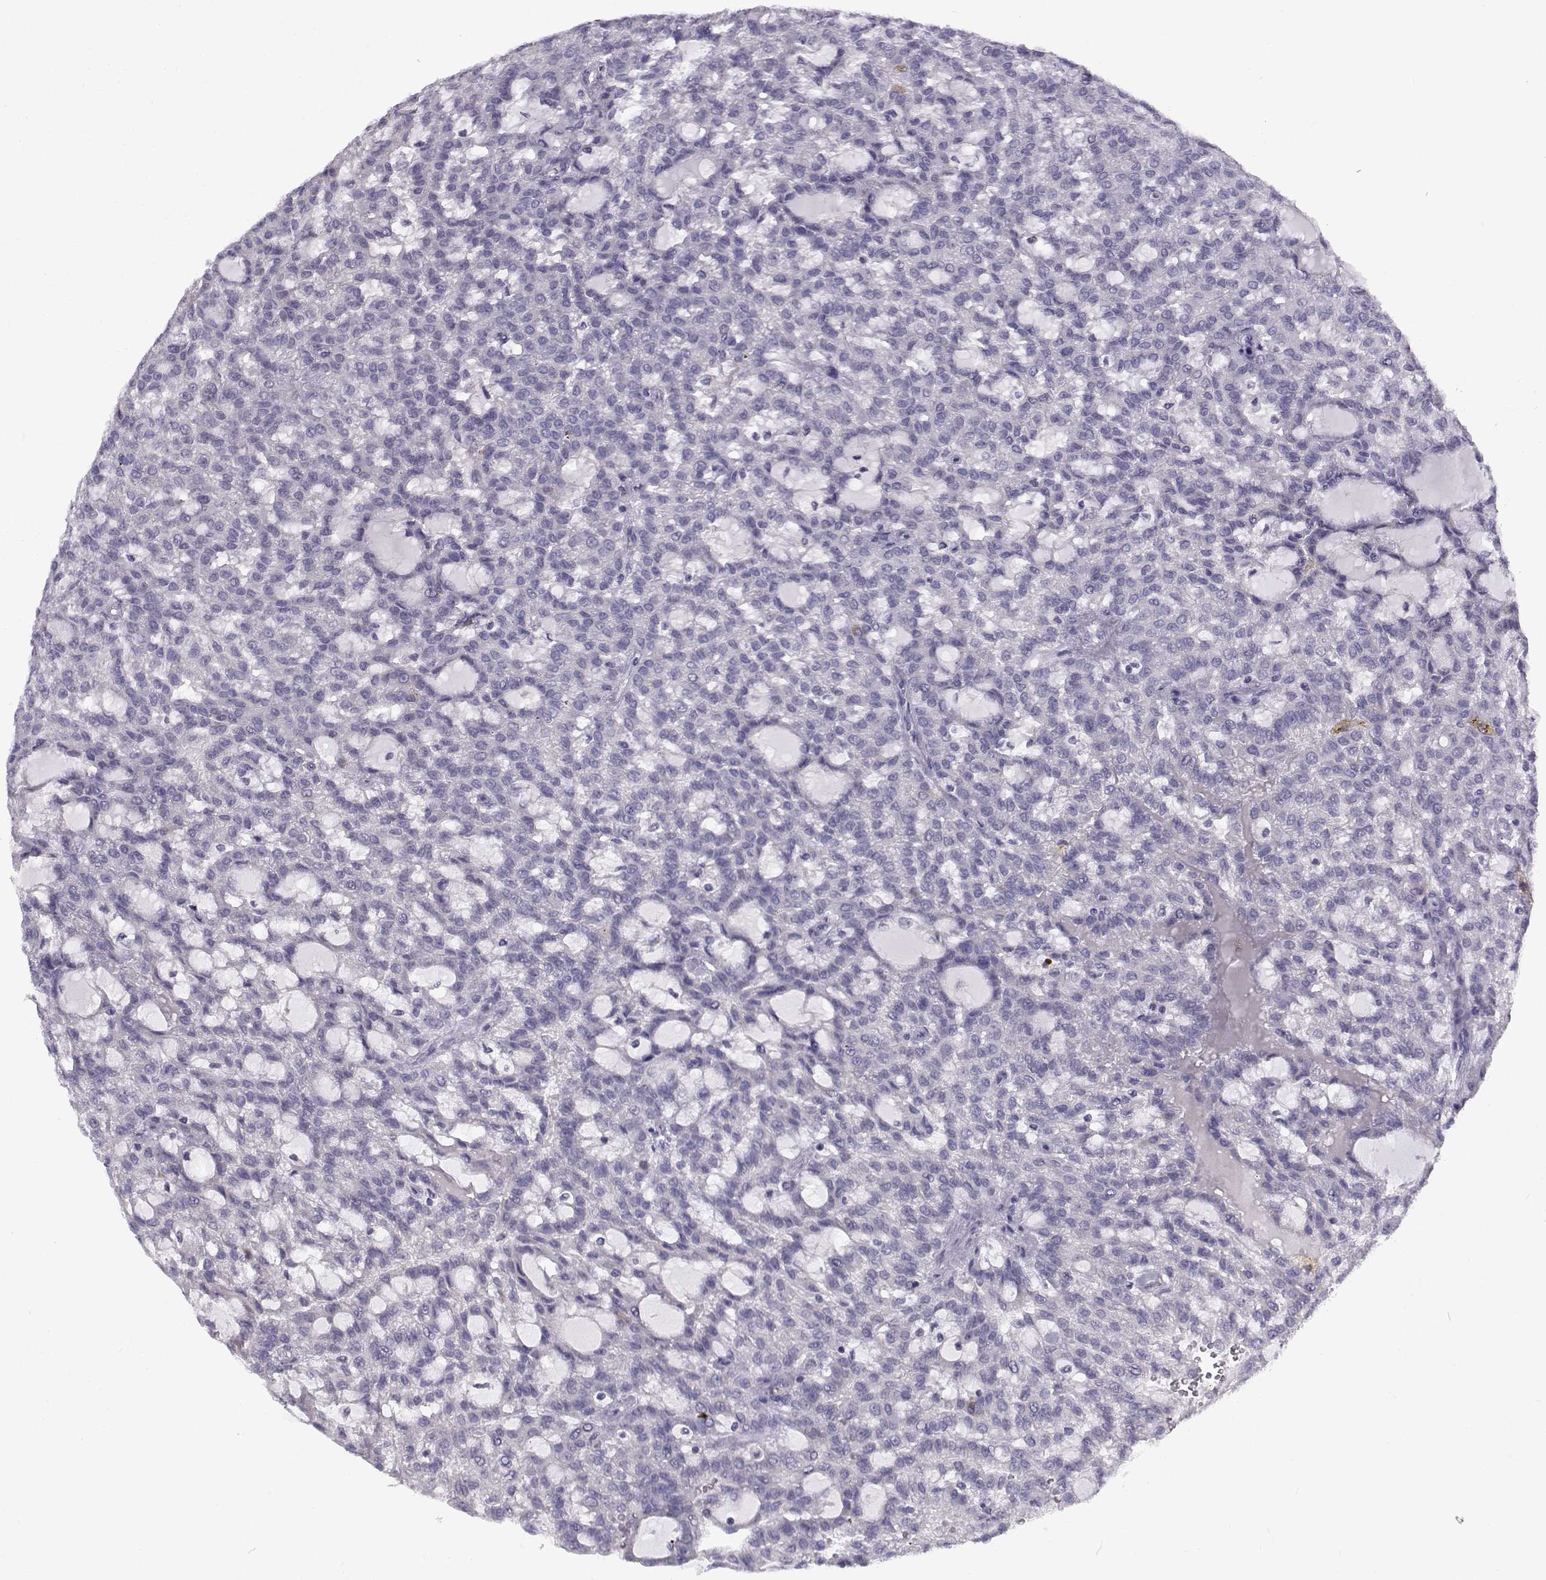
{"staining": {"intensity": "negative", "quantity": "none", "location": "none"}, "tissue": "renal cancer", "cell_type": "Tumor cells", "image_type": "cancer", "snomed": [{"axis": "morphology", "description": "Adenocarcinoma, NOS"}, {"axis": "topography", "description": "Kidney"}], "caption": "Tumor cells are negative for brown protein staining in renal cancer (adenocarcinoma). (Brightfield microscopy of DAB immunohistochemistry at high magnification).", "gene": "FAM166A", "patient": {"sex": "male", "age": 63}}